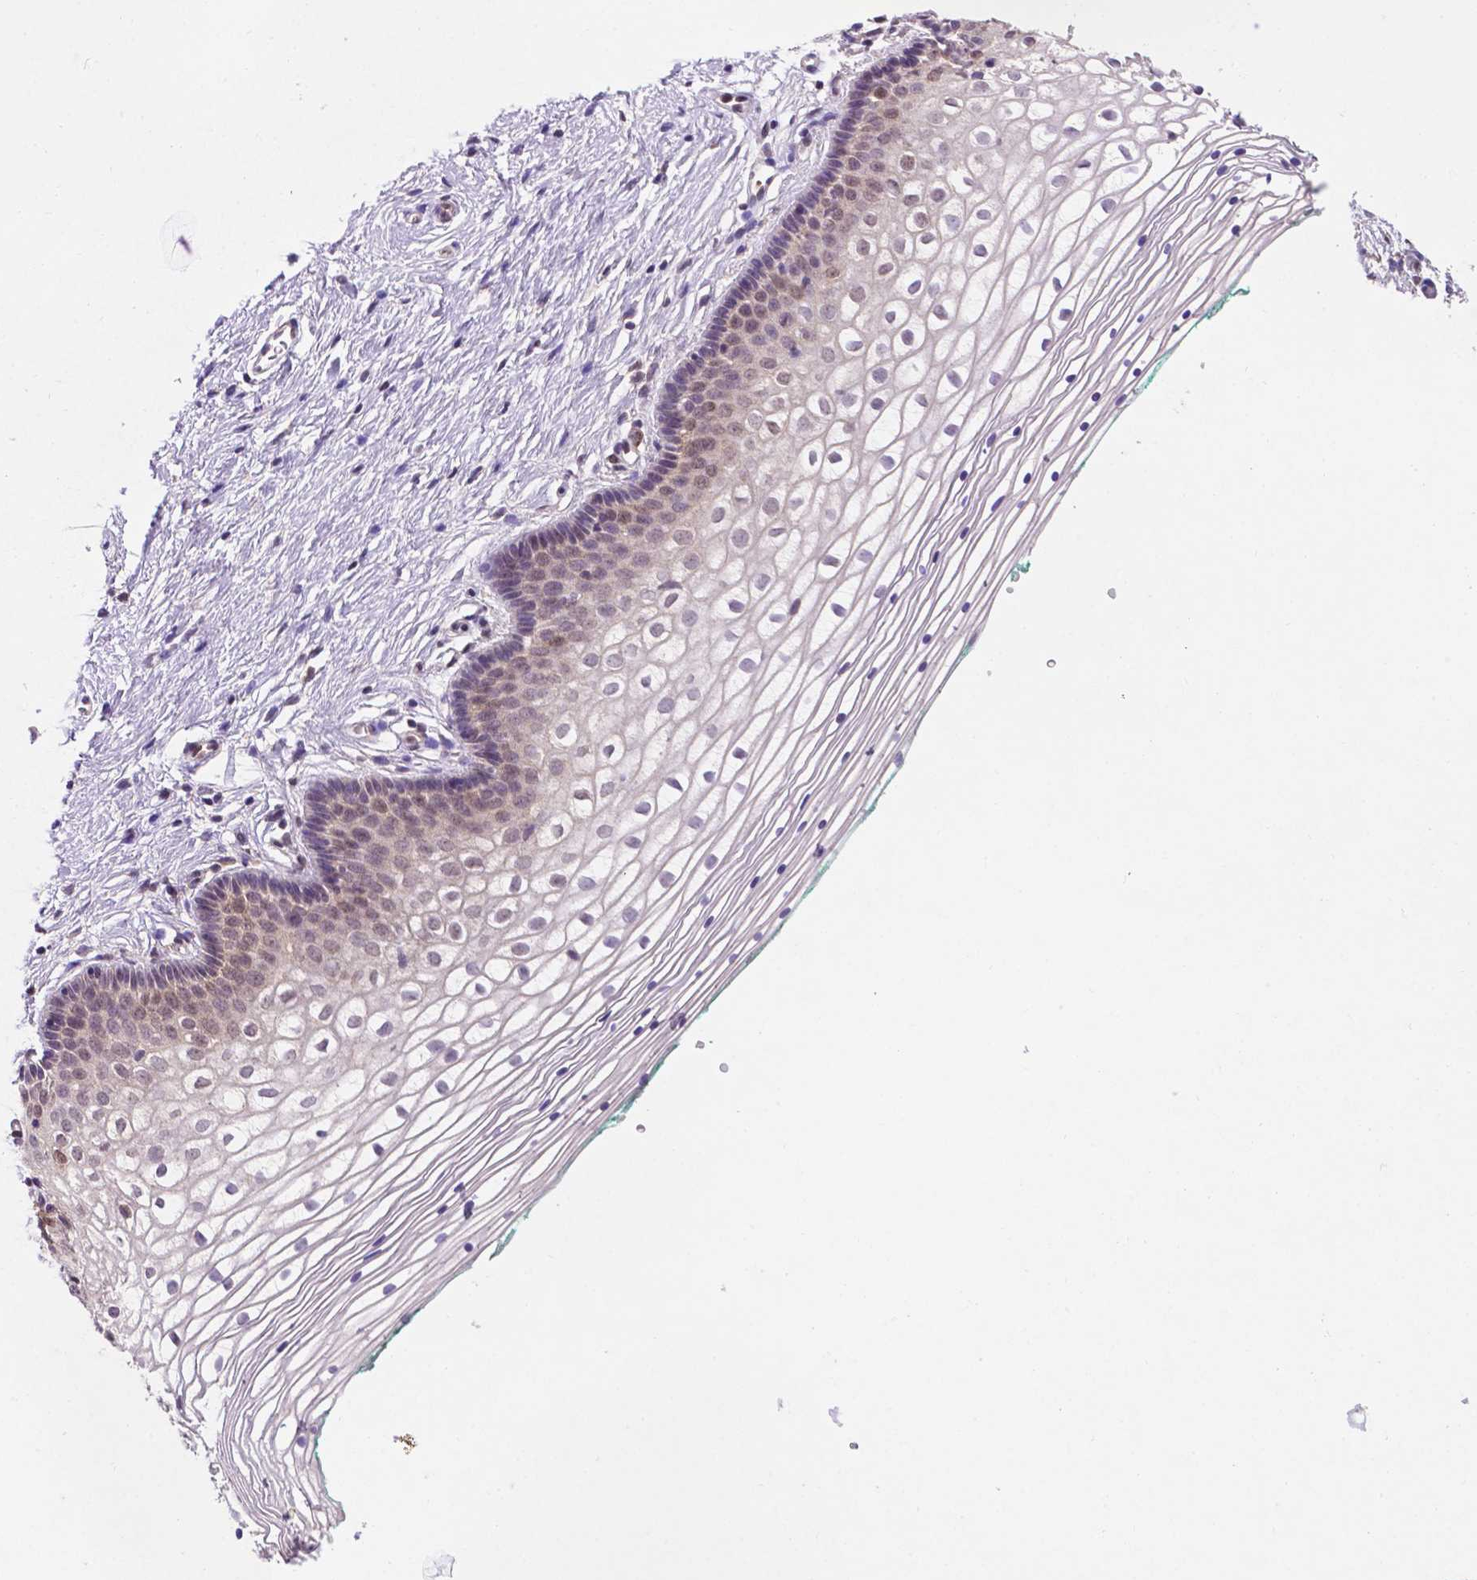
{"staining": {"intensity": "weak", "quantity": "25%-75%", "location": "nuclear"}, "tissue": "vagina", "cell_type": "Squamous epithelial cells", "image_type": "normal", "snomed": [{"axis": "morphology", "description": "Normal tissue, NOS"}, {"axis": "topography", "description": "Vagina"}], "caption": "DAB immunohistochemical staining of unremarkable human vagina exhibits weak nuclear protein staining in approximately 25%-75% of squamous epithelial cells. The staining is performed using DAB brown chromogen to label protein expression. The nuclei are counter-stained blue using hematoxylin.", "gene": "UBE2L6", "patient": {"sex": "female", "age": 36}}